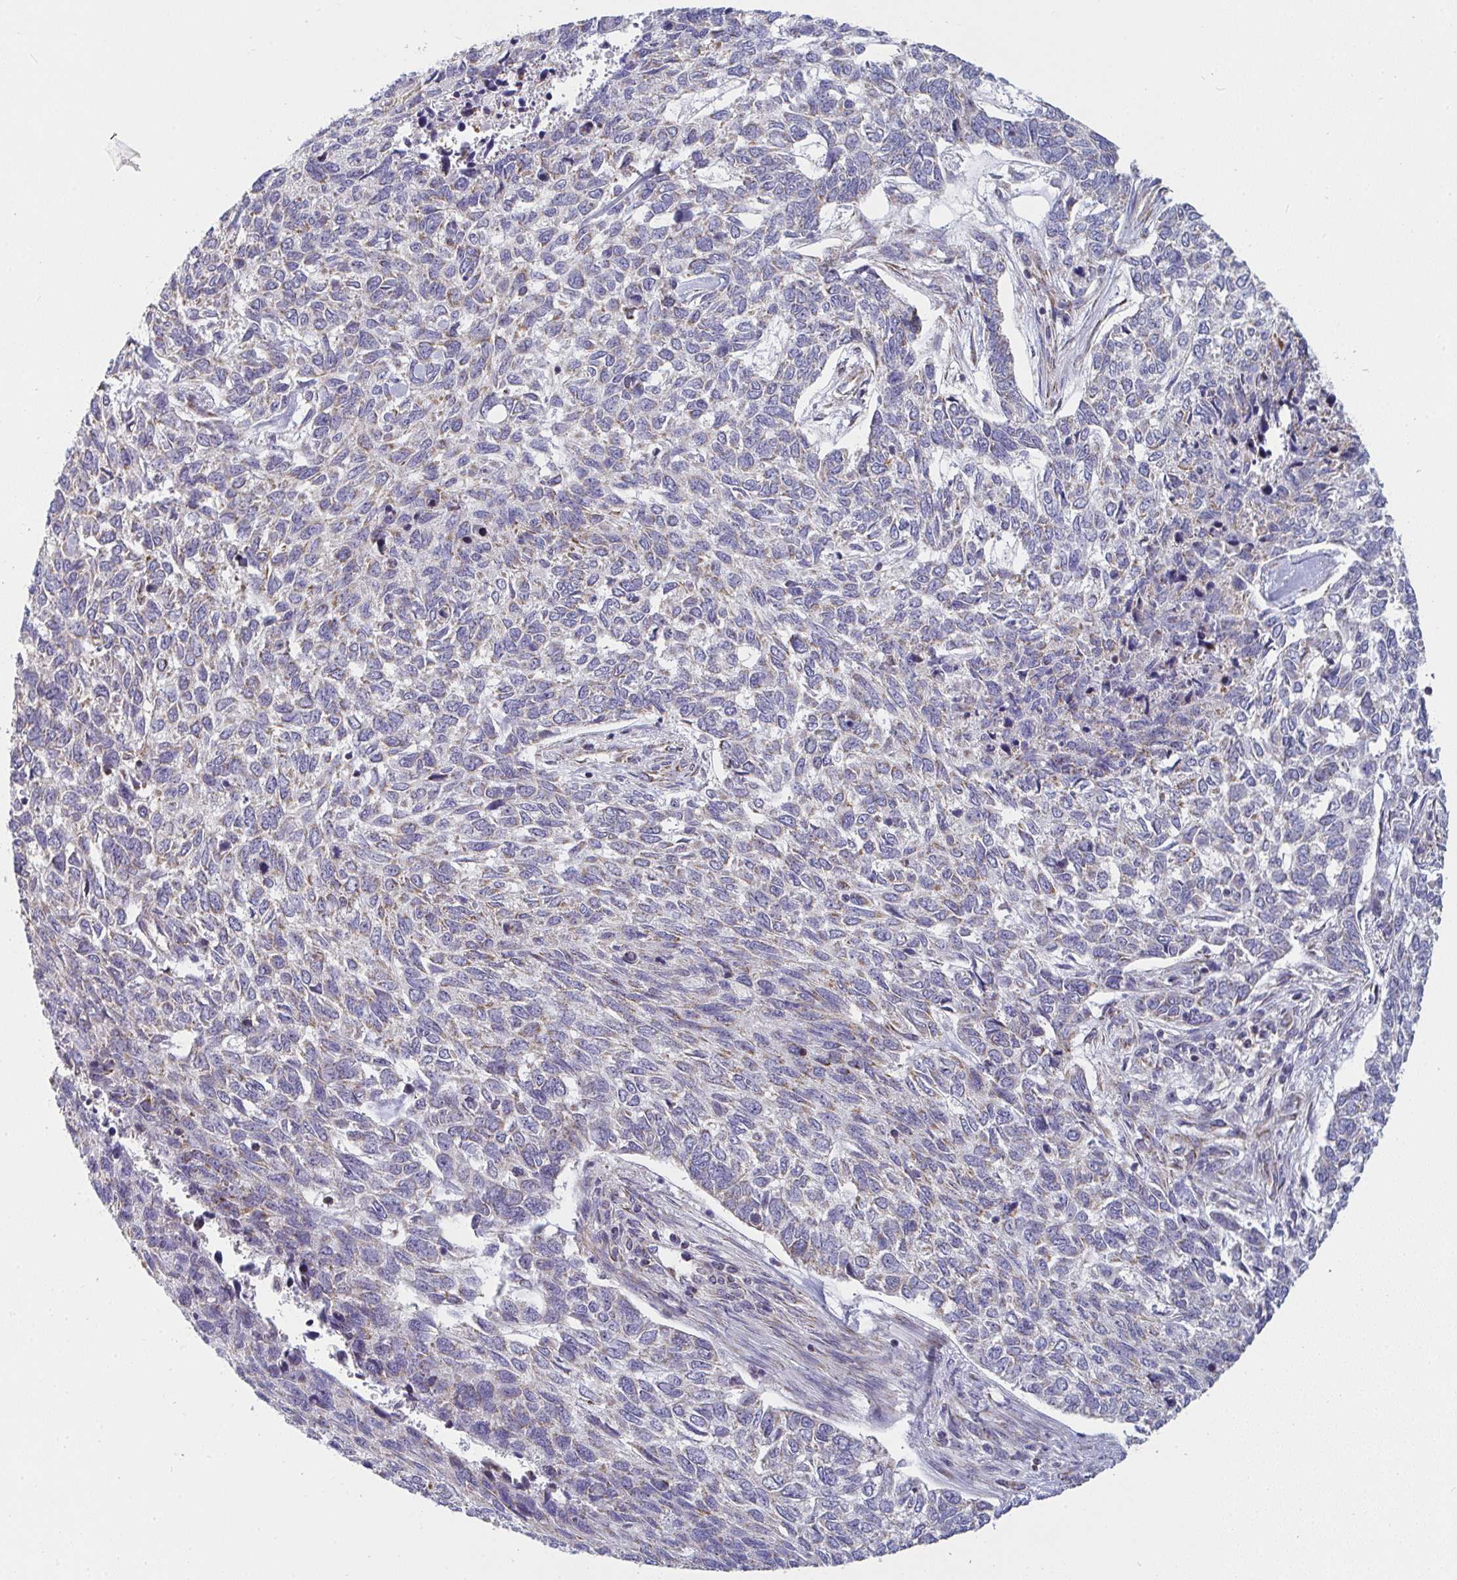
{"staining": {"intensity": "negative", "quantity": "none", "location": "none"}, "tissue": "skin cancer", "cell_type": "Tumor cells", "image_type": "cancer", "snomed": [{"axis": "morphology", "description": "Basal cell carcinoma"}, {"axis": "topography", "description": "Skin"}], "caption": "This is an immunohistochemistry (IHC) histopathology image of skin cancer. There is no expression in tumor cells.", "gene": "FAHD1", "patient": {"sex": "female", "age": 65}}